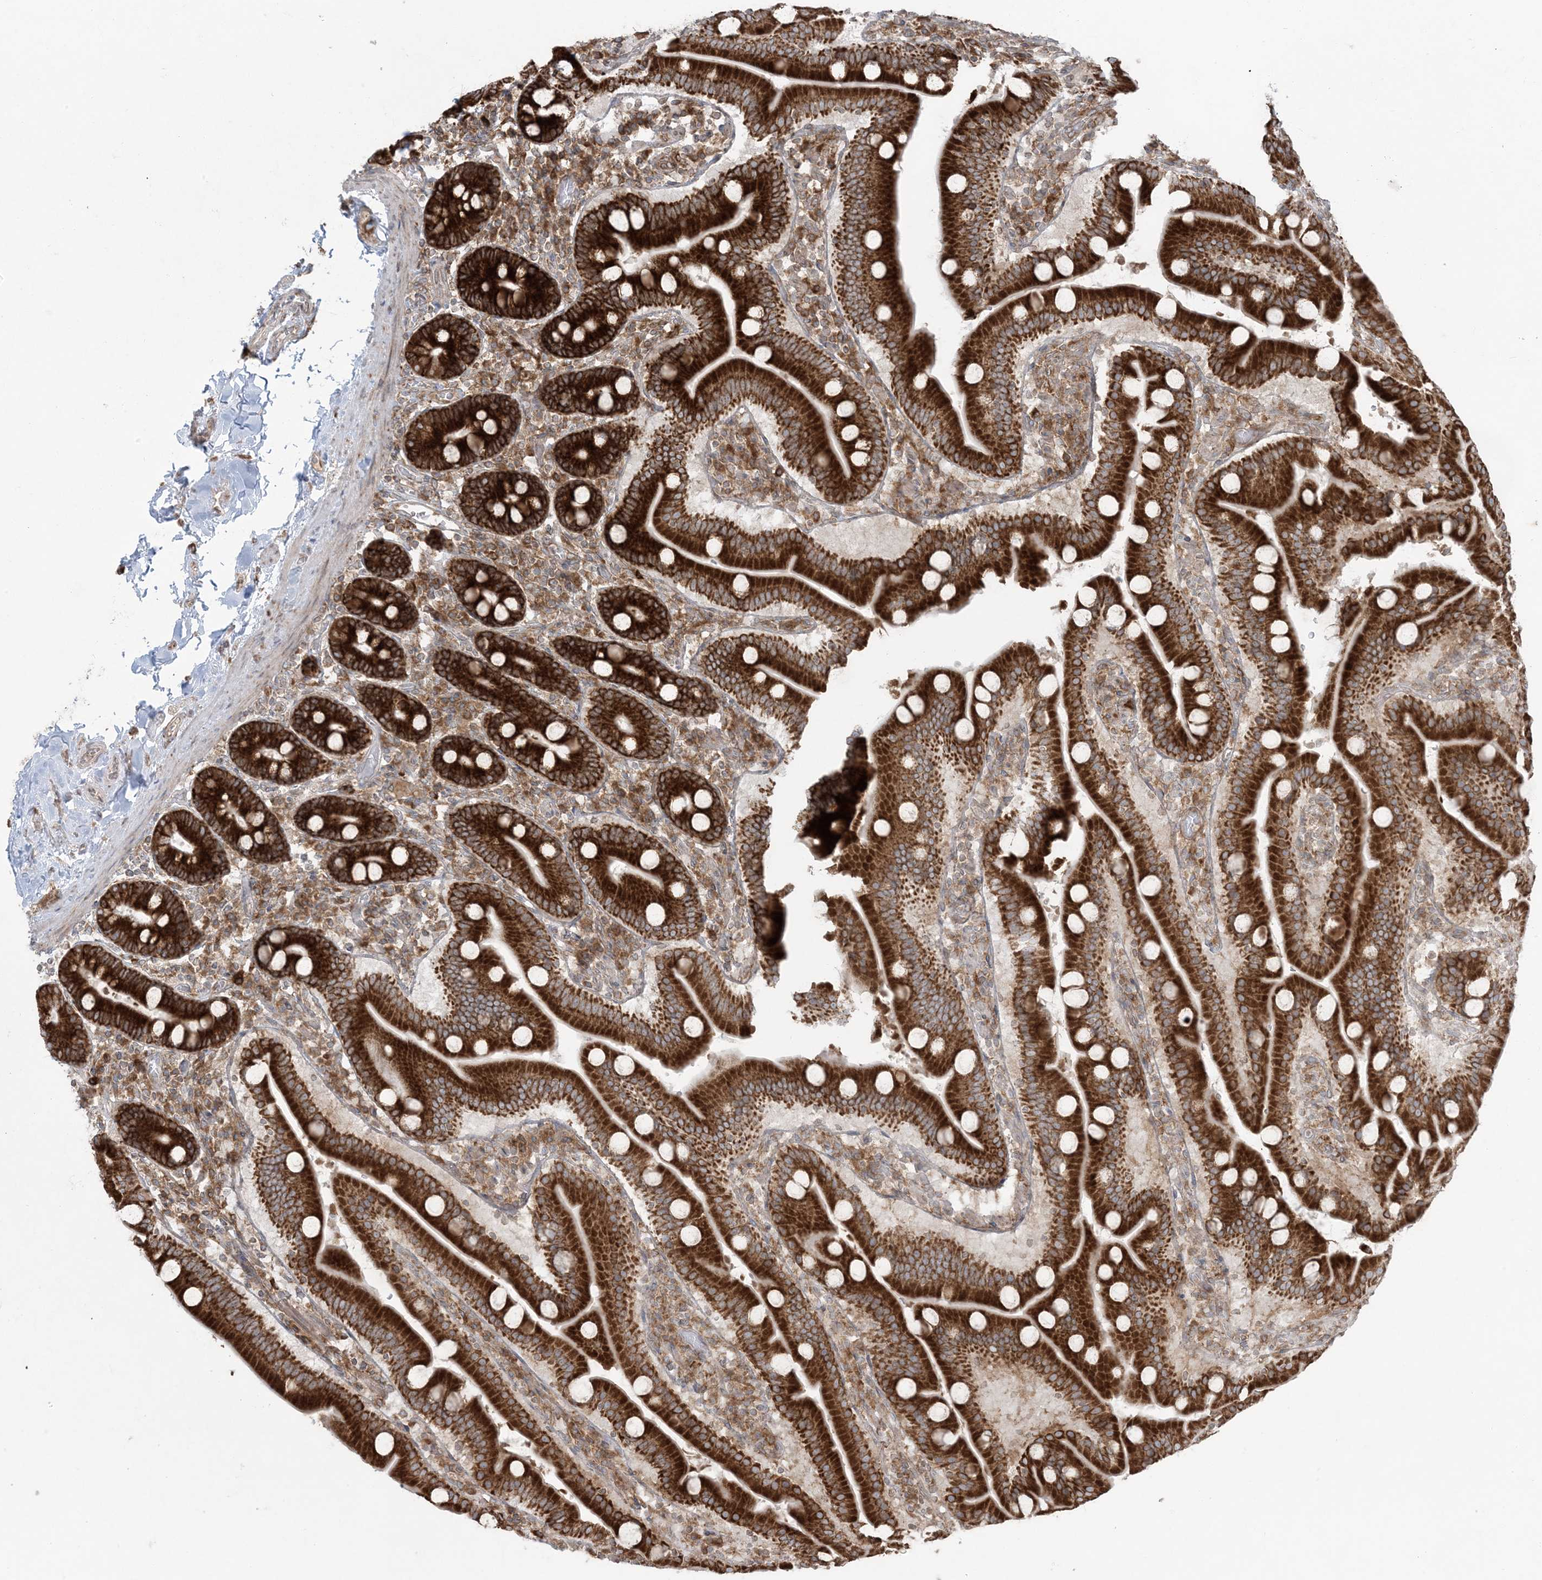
{"staining": {"intensity": "strong", "quantity": ">75%", "location": "cytoplasmic/membranous"}, "tissue": "duodenum", "cell_type": "Glandular cells", "image_type": "normal", "snomed": [{"axis": "morphology", "description": "Normal tissue, NOS"}, {"axis": "topography", "description": "Duodenum"}], "caption": "This is an image of immunohistochemistry staining of benign duodenum, which shows strong expression in the cytoplasmic/membranous of glandular cells.", "gene": "UBXN4", "patient": {"sex": "male", "age": 55}}